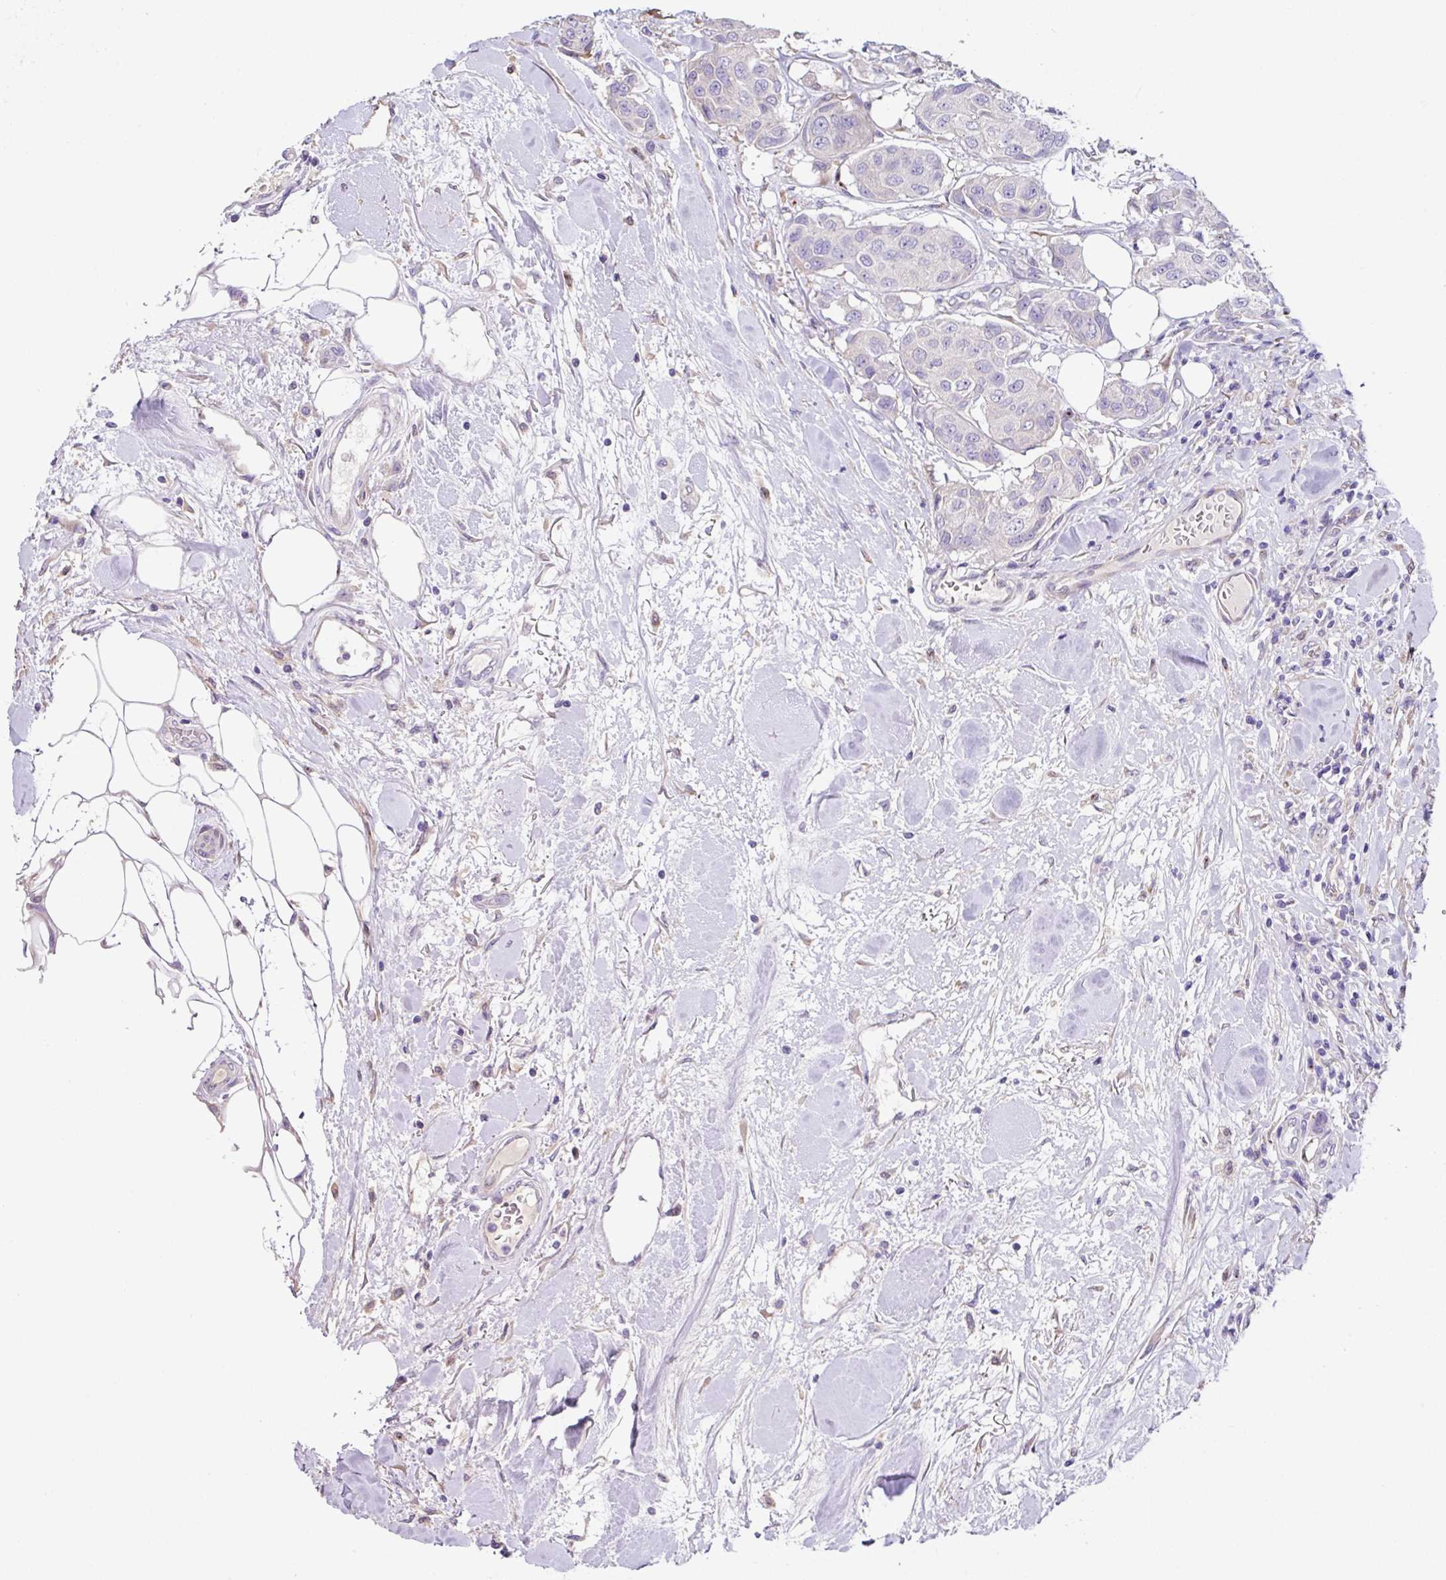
{"staining": {"intensity": "negative", "quantity": "none", "location": "none"}, "tissue": "breast cancer", "cell_type": "Tumor cells", "image_type": "cancer", "snomed": [{"axis": "morphology", "description": "Duct carcinoma"}, {"axis": "topography", "description": "Breast"}, {"axis": "topography", "description": "Lymph node"}], "caption": "Immunohistochemistry photomicrograph of neoplastic tissue: human breast cancer stained with DAB (3,3'-diaminobenzidine) demonstrates no significant protein positivity in tumor cells.", "gene": "ZG16", "patient": {"sex": "female", "age": 80}}